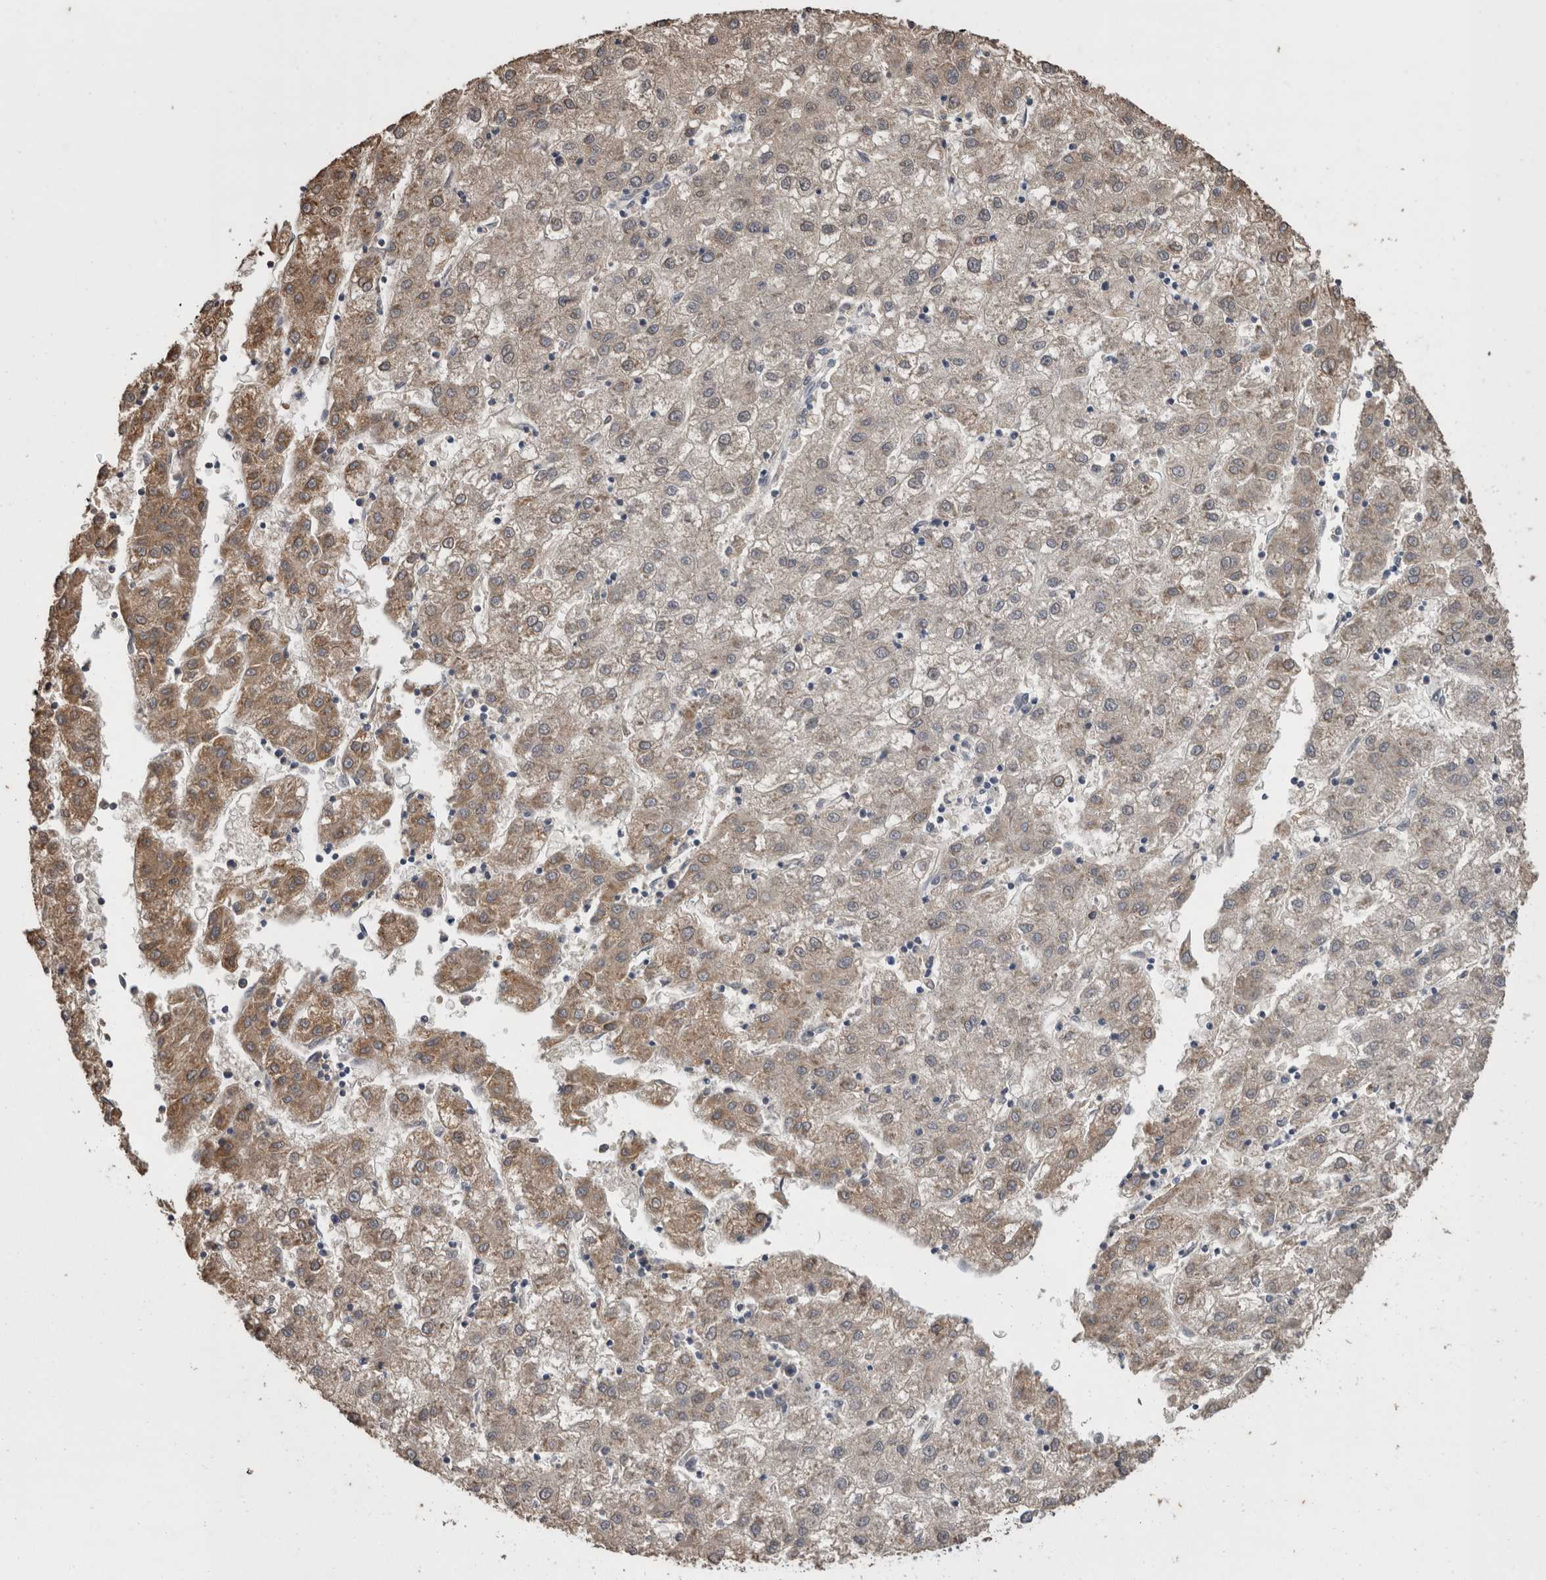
{"staining": {"intensity": "moderate", "quantity": "<25%", "location": "cytoplasmic/membranous"}, "tissue": "liver cancer", "cell_type": "Tumor cells", "image_type": "cancer", "snomed": [{"axis": "morphology", "description": "Carcinoma, Hepatocellular, NOS"}, {"axis": "topography", "description": "Liver"}], "caption": "The image demonstrates staining of liver cancer (hepatocellular carcinoma), revealing moderate cytoplasmic/membranous protein expression (brown color) within tumor cells.", "gene": "FHOD3", "patient": {"sex": "male", "age": 72}}